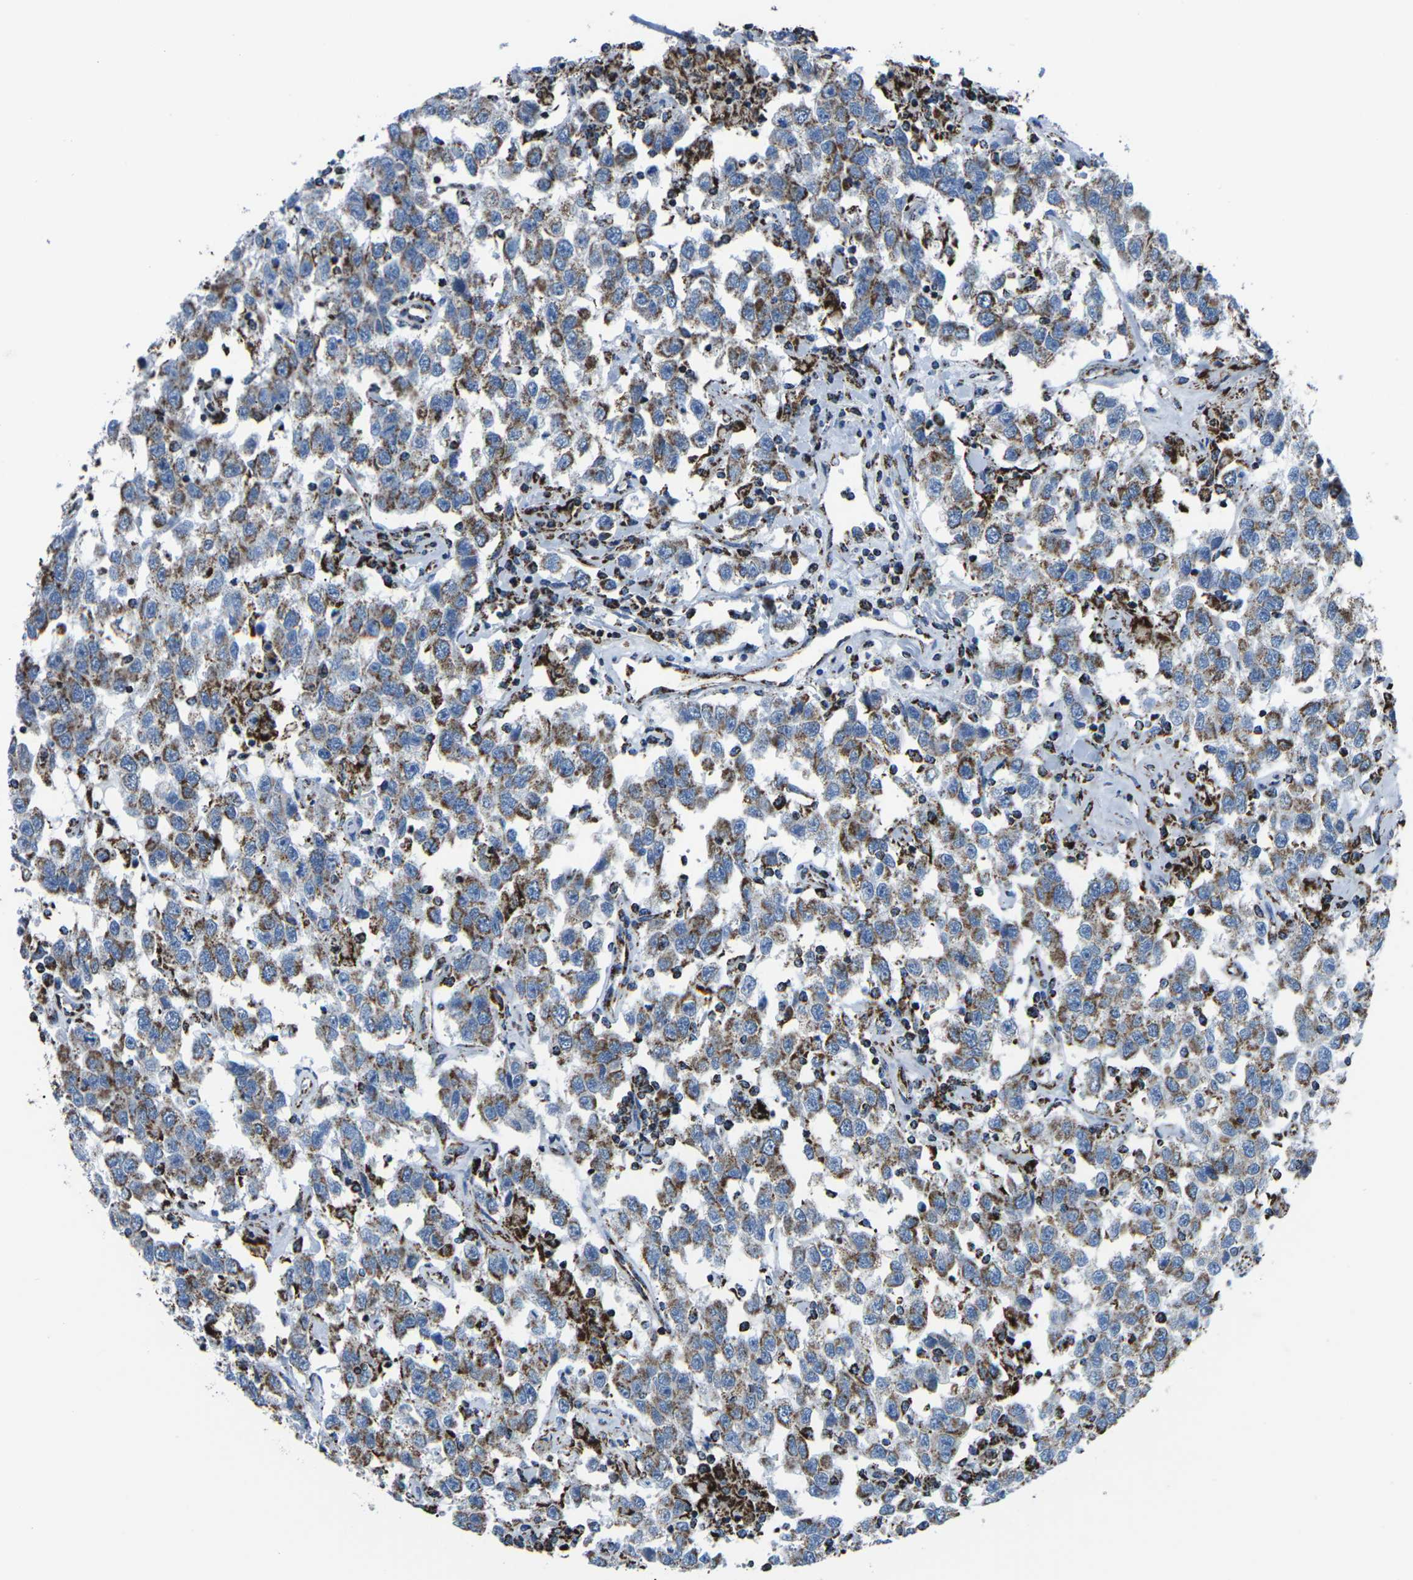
{"staining": {"intensity": "moderate", "quantity": "25%-75%", "location": "cytoplasmic/membranous"}, "tissue": "testis cancer", "cell_type": "Tumor cells", "image_type": "cancer", "snomed": [{"axis": "morphology", "description": "Seminoma, NOS"}, {"axis": "topography", "description": "Testis"}], "caption": "Moderate cytoplasmic/membranous staining is present in about 25%-75% of tumor cells in testis seminoma. (brown staining indicates protein expression, while blue staining denotes nuclei).", "gene": "MT-CO2", "patient": {"sex": "male", "age": 41}}